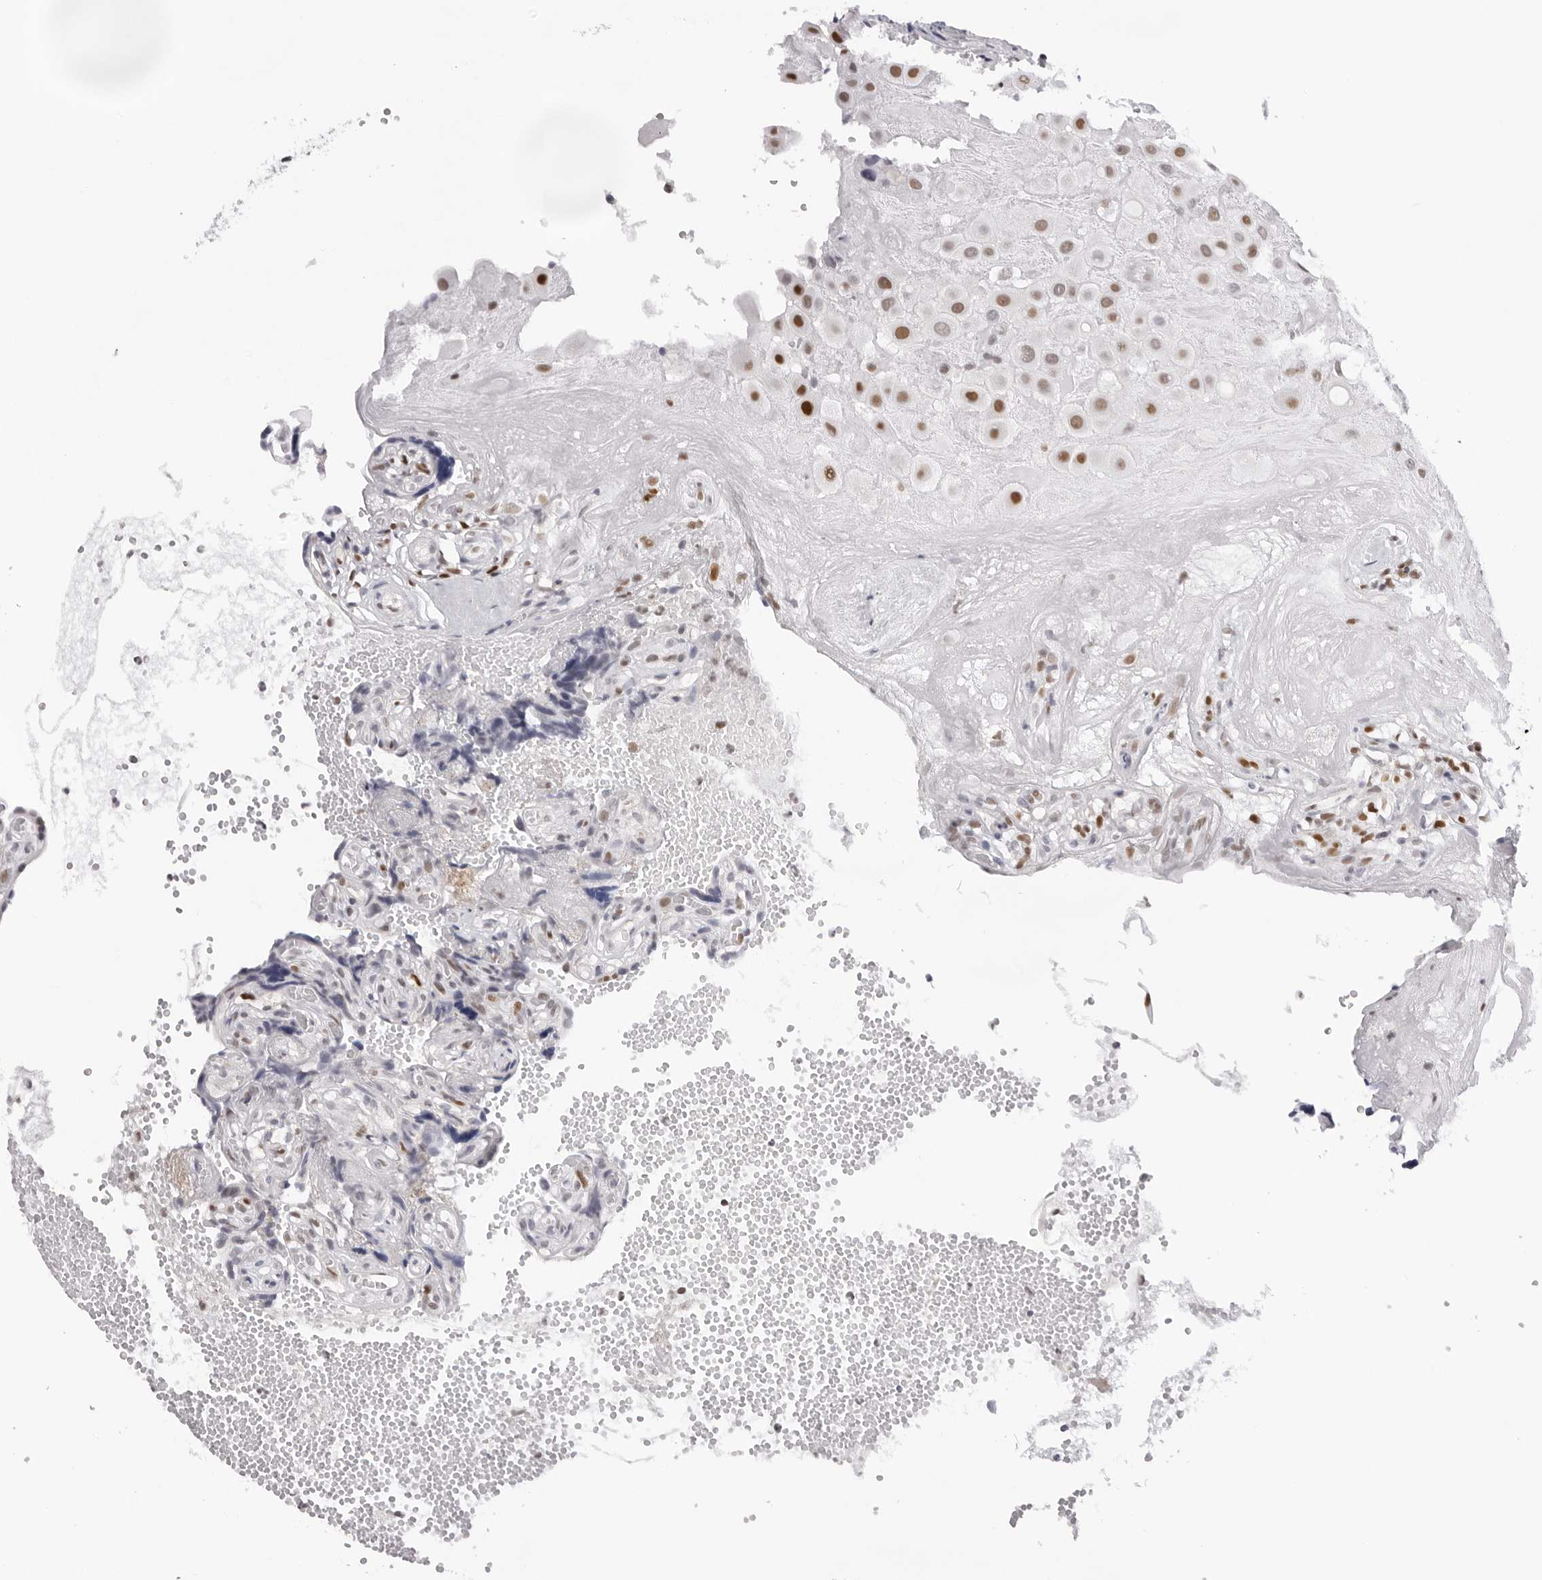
{"staining": {"intensity": "moderate", "quantity": ">75%", "location": "nuclear"}, "tissue": "placenta", "cell_type": "Decidual cells", "image_type": "normal", "snomed": [{"axis": "morphology", "description": "Normal tissue, NOS"}, {"axis": "topography", "description": "Placenta"}], "caption": "Placenta stained with IHC displays moderate nuclear positivity in approximately >75% of decidual cells. (Stains: DAB (3,3'-diaminobenzidine) in brown, nuclei in blue, Microscopy: brightfield microscopy at high magnification).", "gene": "OGG1", "patient": {"sex": "female", "age": 30}}